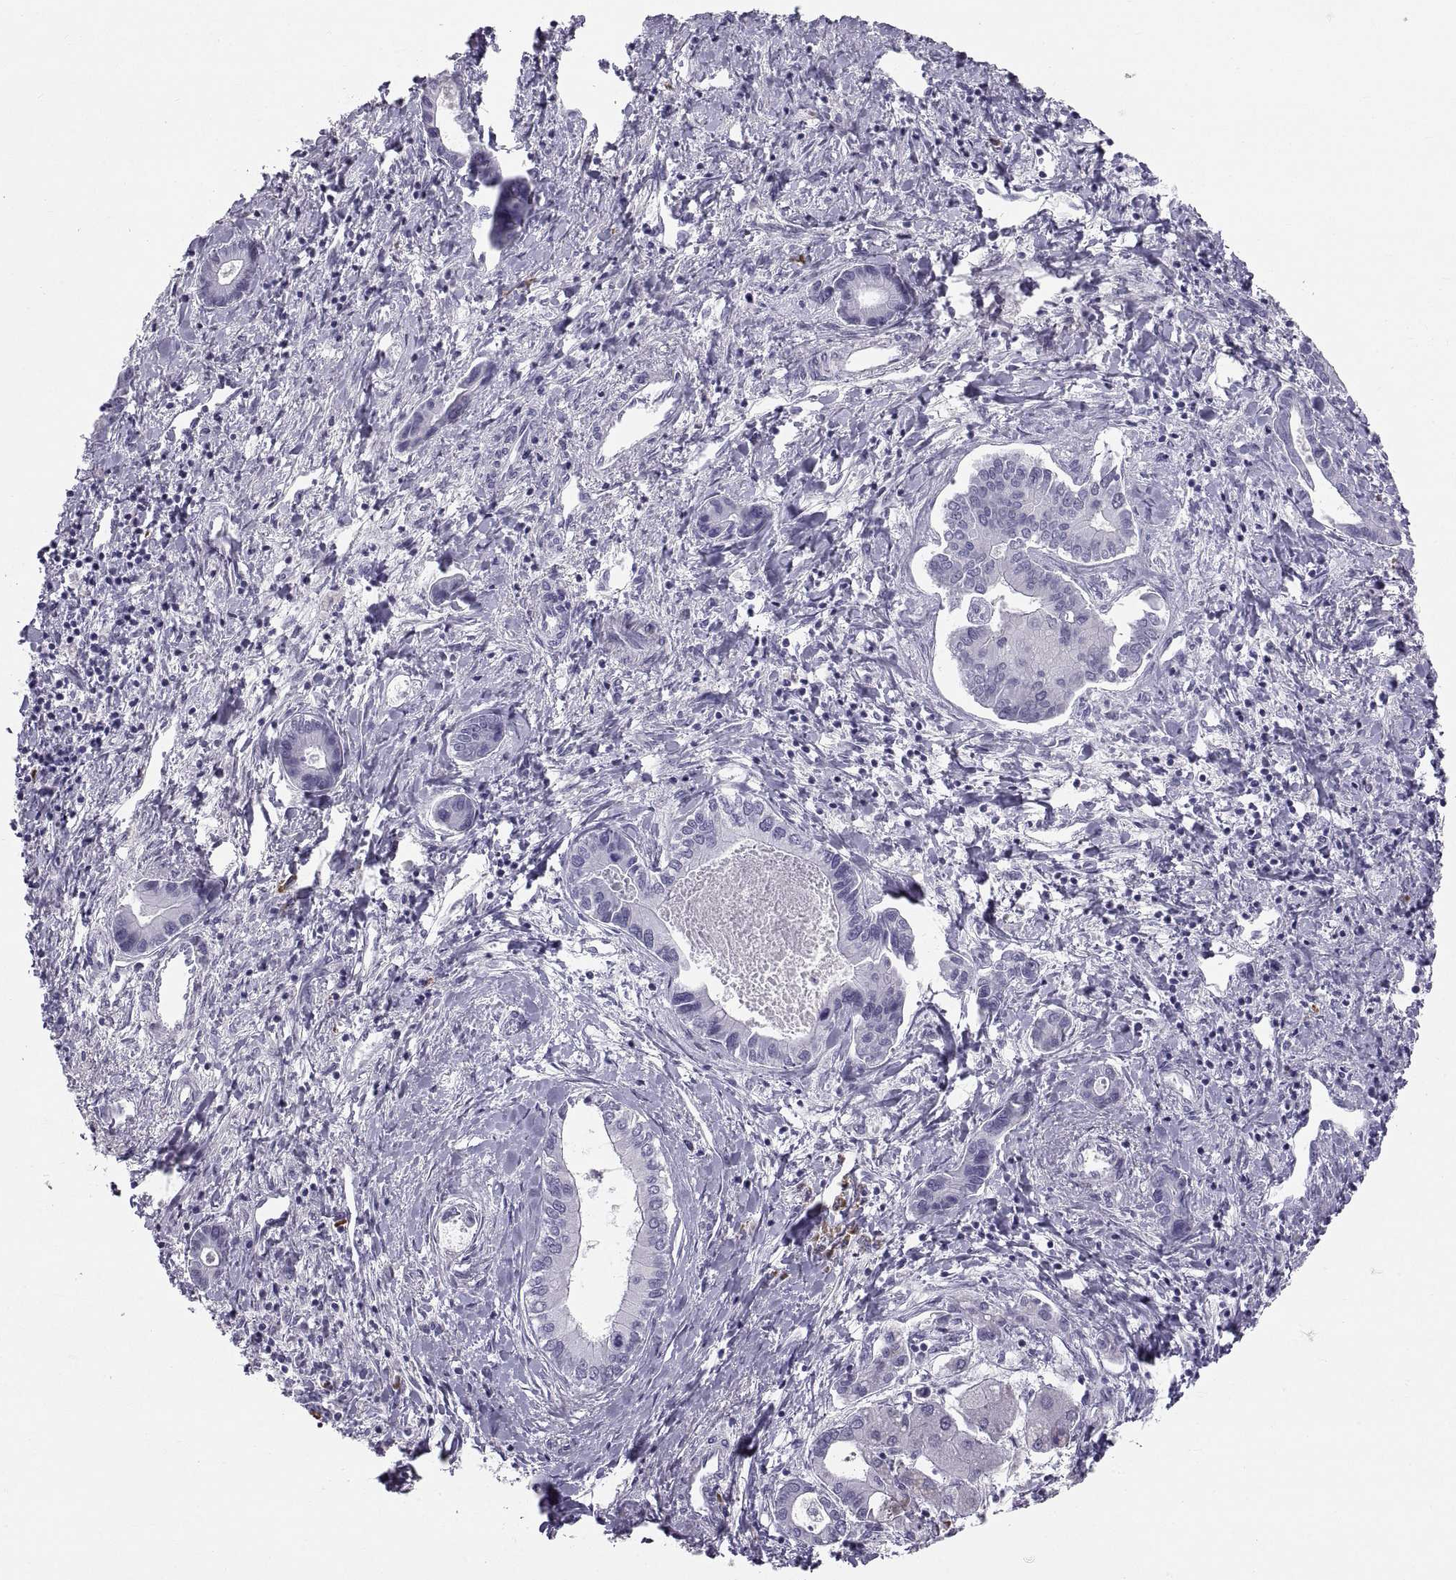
{"staining": {"intensity": "negative", "quantity": "none", "location": "none"}, "tissue": "liver cancer", "cell_type": "Tumor cells", "image_type": "cancer", "snomed": [{"axis": "morphology", "description": "Cholangiocarcinoma"}, {"axis": "topography", "description": "Liver"}], "caption": "A micrograph of human liver cancer (cholangiocarcinoma) is negative for staining in tumor cells.", "gene": "CT47A10", "patient": {"sex": "male", "age": 66}}